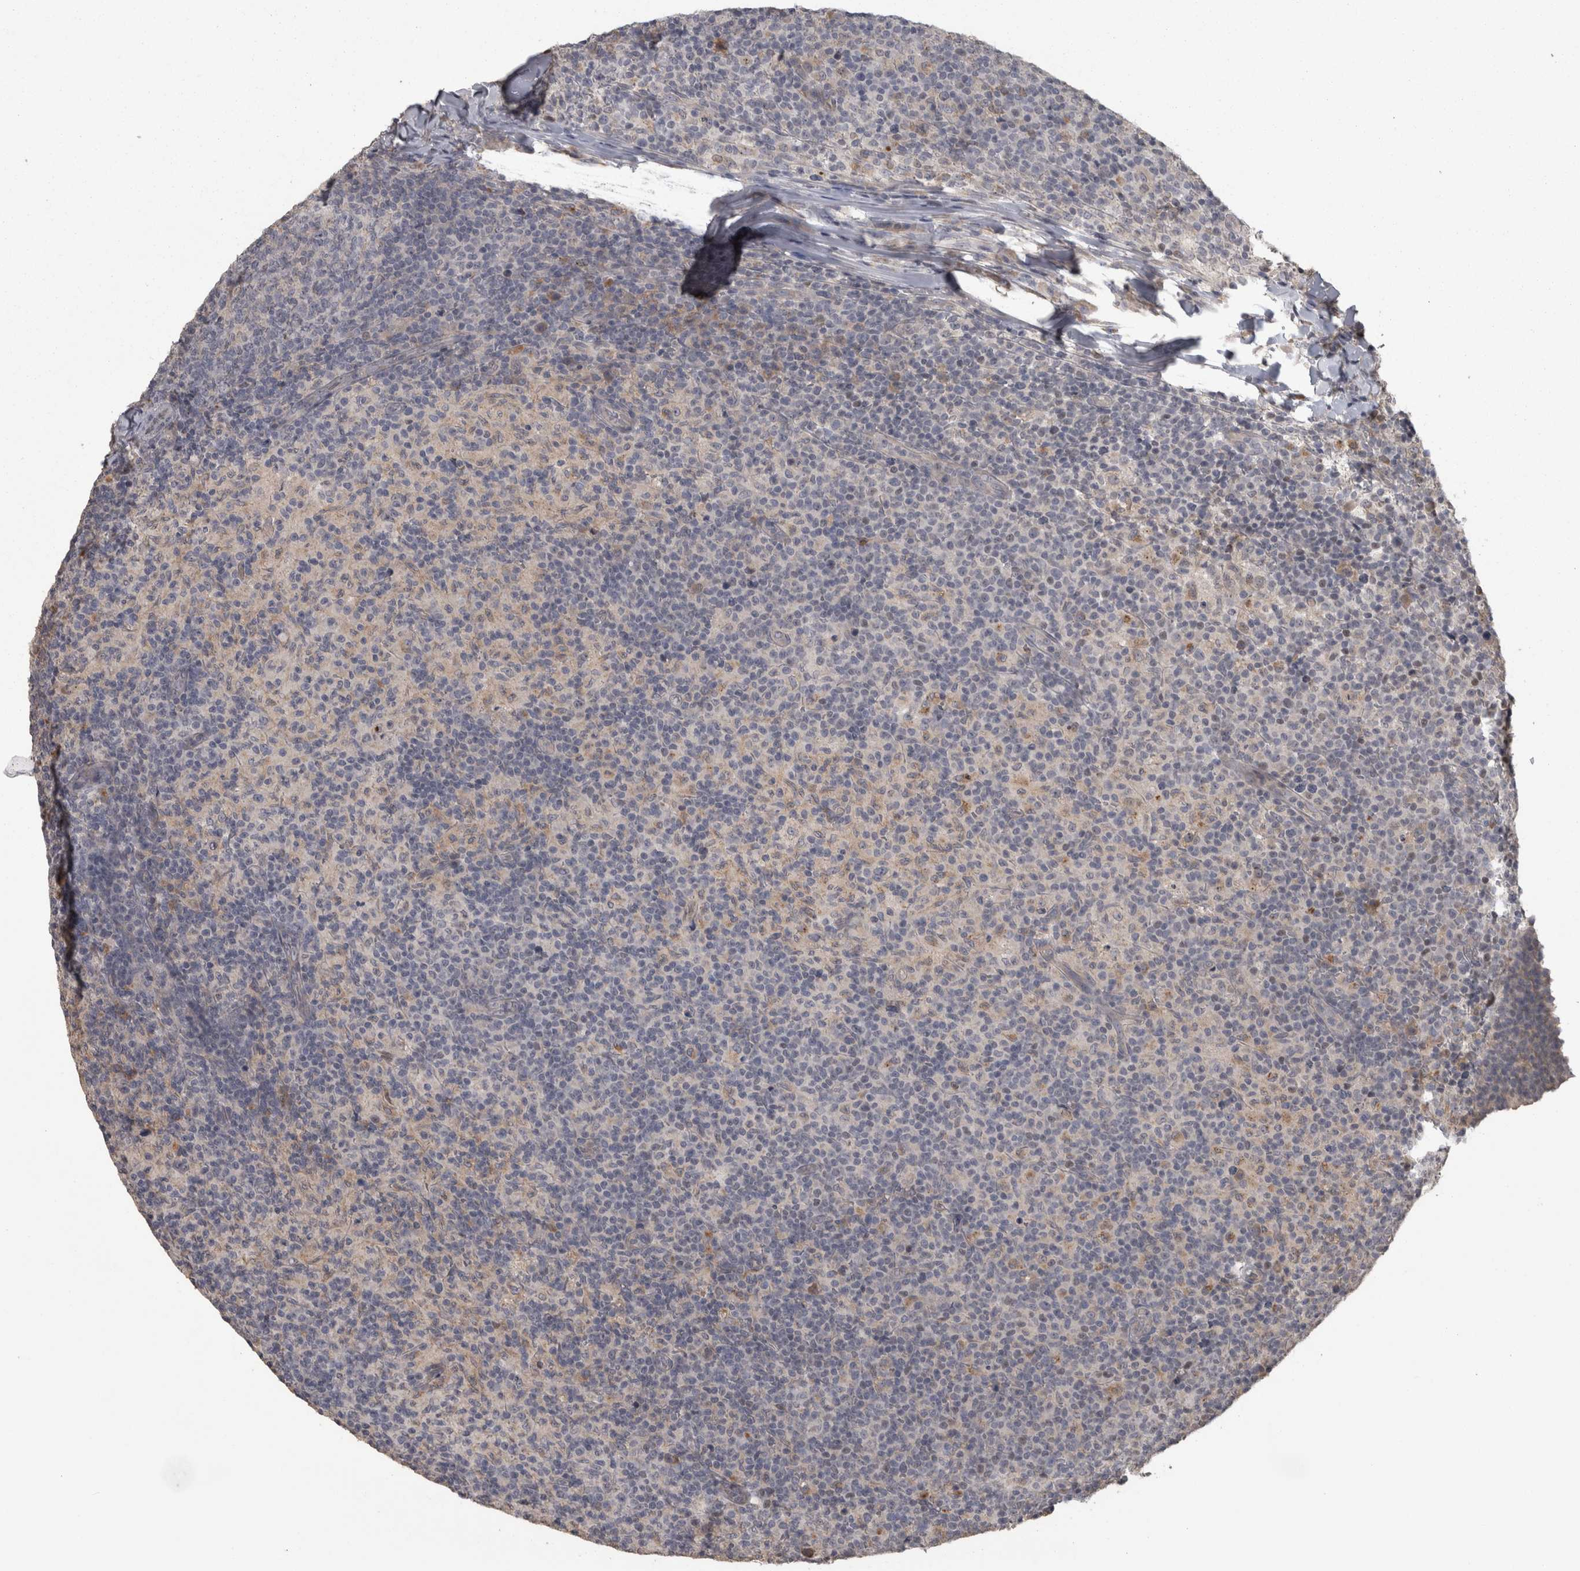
{"staining": {"intensity": "negative", "quantity": "none", "location": "none"}, "tissue": "lymph node", "cell_type": "Germinal center cells", "image_type": "normal", "snomed": [{"axis": "morphology", "description": "Normal tissue, NOS"}, {"axis": "morphology", "description": "Inflammation, NOS"}, {"axis": "topography", "description": "Lymph node"}], "caption": "Lymph node stained for a protein using IHC displays no positivity germinal center cells.", "gene": "RAB29", "patient": {"sex": "male", "age": 55}}